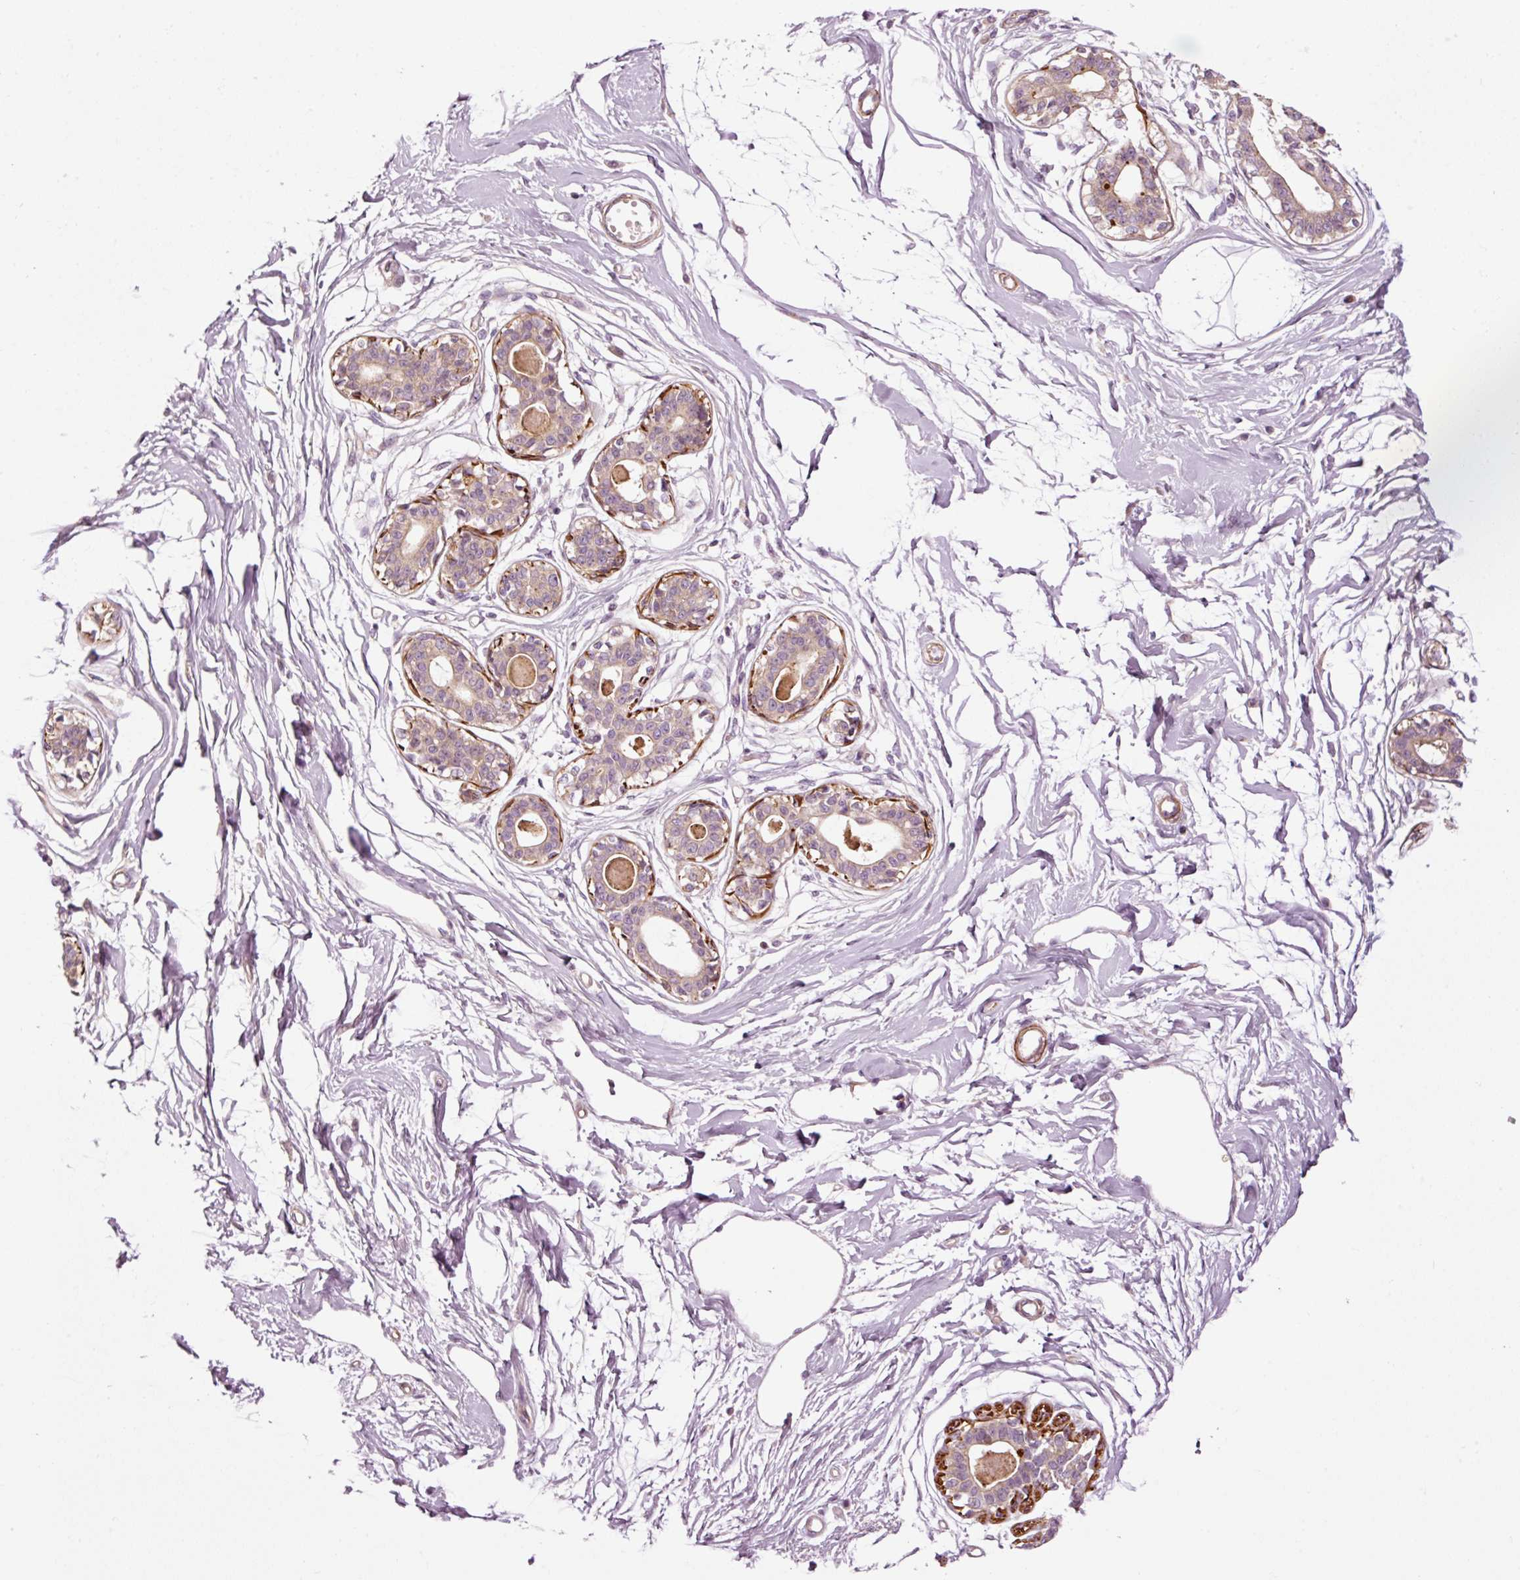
{"staining": {"intensity": "negative", "quantity": "none", "location": "none"}, "tissue": "breast", "cell_type": "Adipocytes", "image_type": "normal", "snomed": [{"axis": "morphology", "description": "Normal tissue, NOS"}, {"axis": "topography", "description": "Breast"}], "caption": "Histopathology image shows no significant protein positivity in adipocytes of benign breast.", "gene": "ANKRD20A1", "patient": {"sex": "female", "age": 45}}